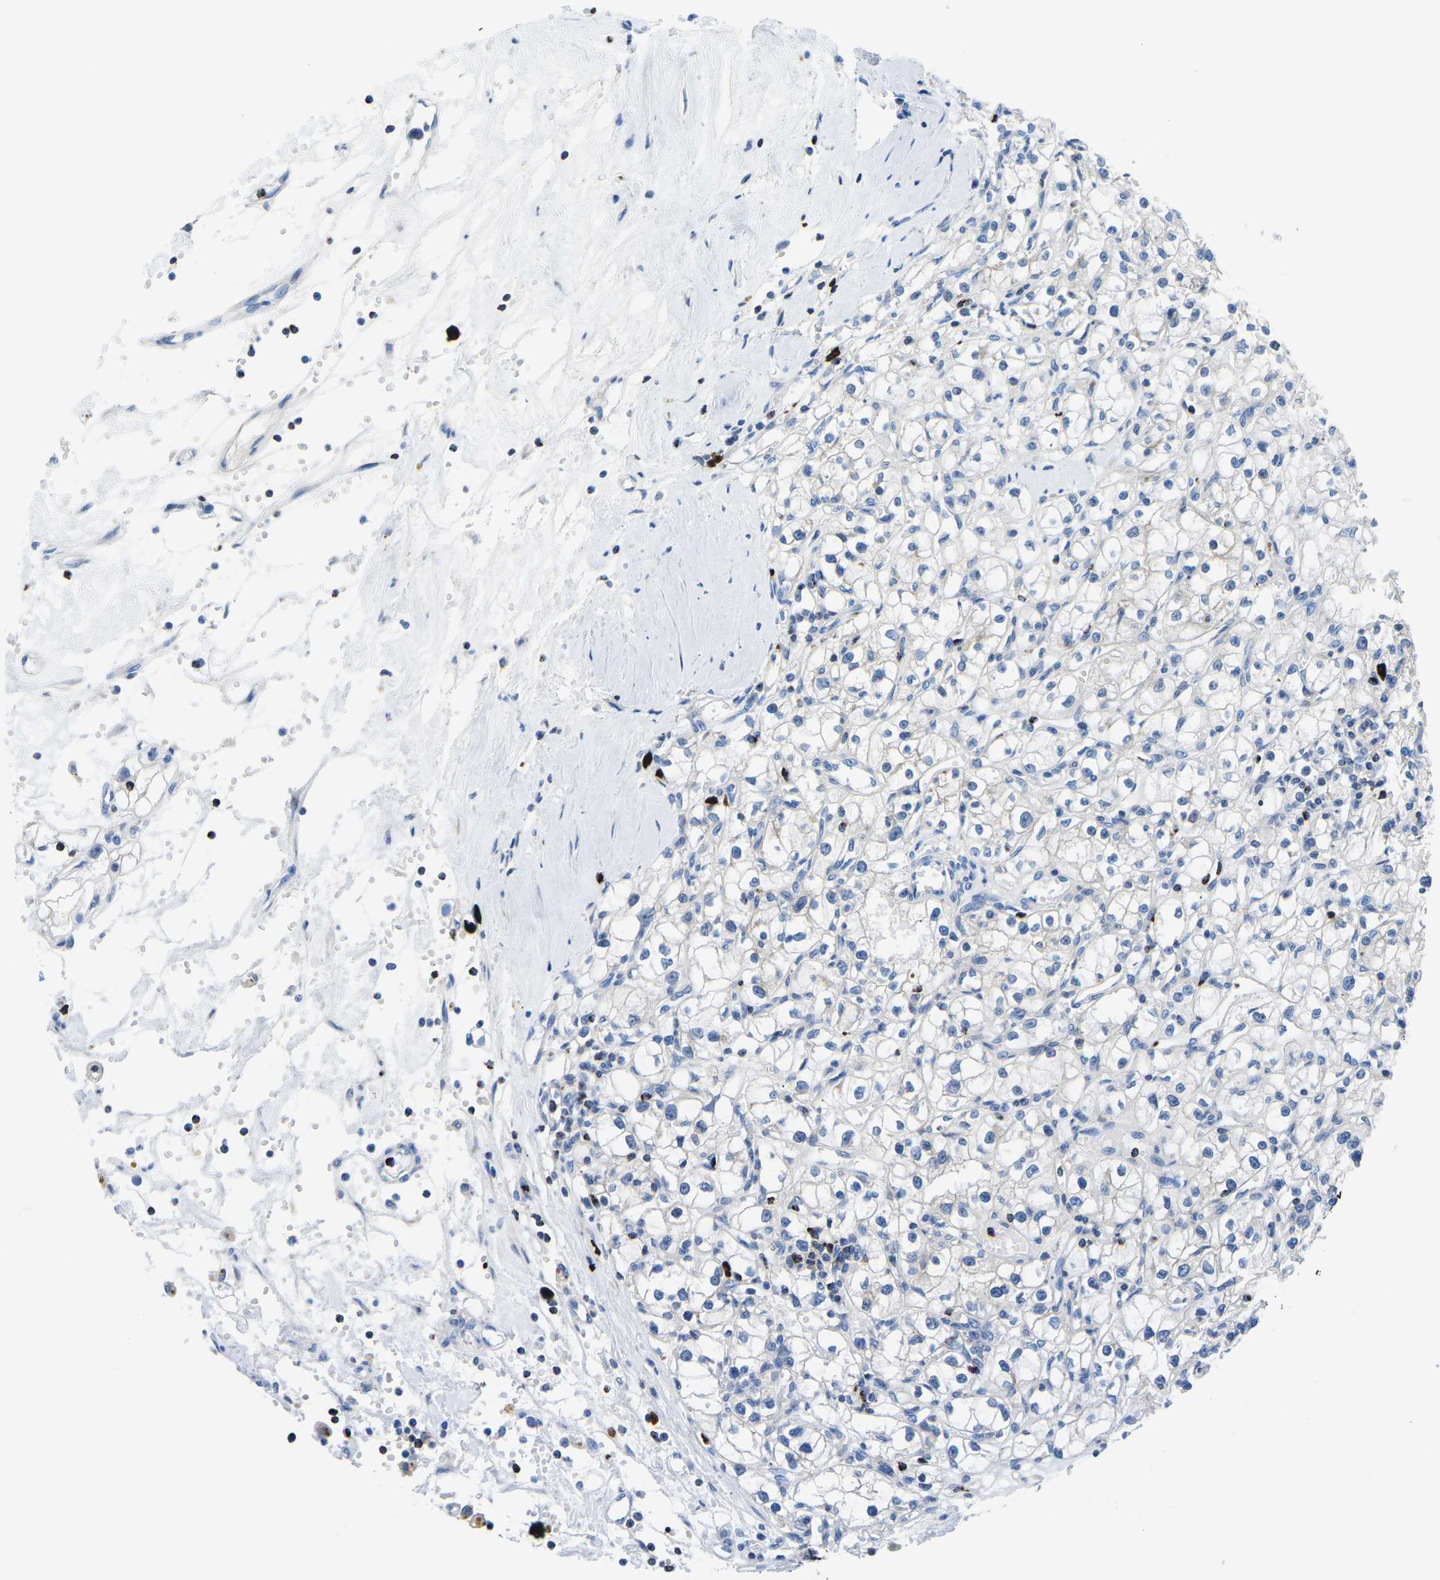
{"staining": {"intensity": "negative", "quantity": "none", "location": "none"}, "tissue": "renal cancer", "cell_type": "Tumor cells", "image_type": "cancer", "snomed": [{"axis": "morphology", "description": "Adenocarcinoma, NOS"}, {"axis": "topography", "description": "Kidney"}], "caption": "The photomicrograph demonstrates no significant staining in tumor cells of renal adenocarcinoma. (DAB immunohistochemistry, high magnification).", "gene": "MC4R", "patient": {"sex": "male", "age": 56}}